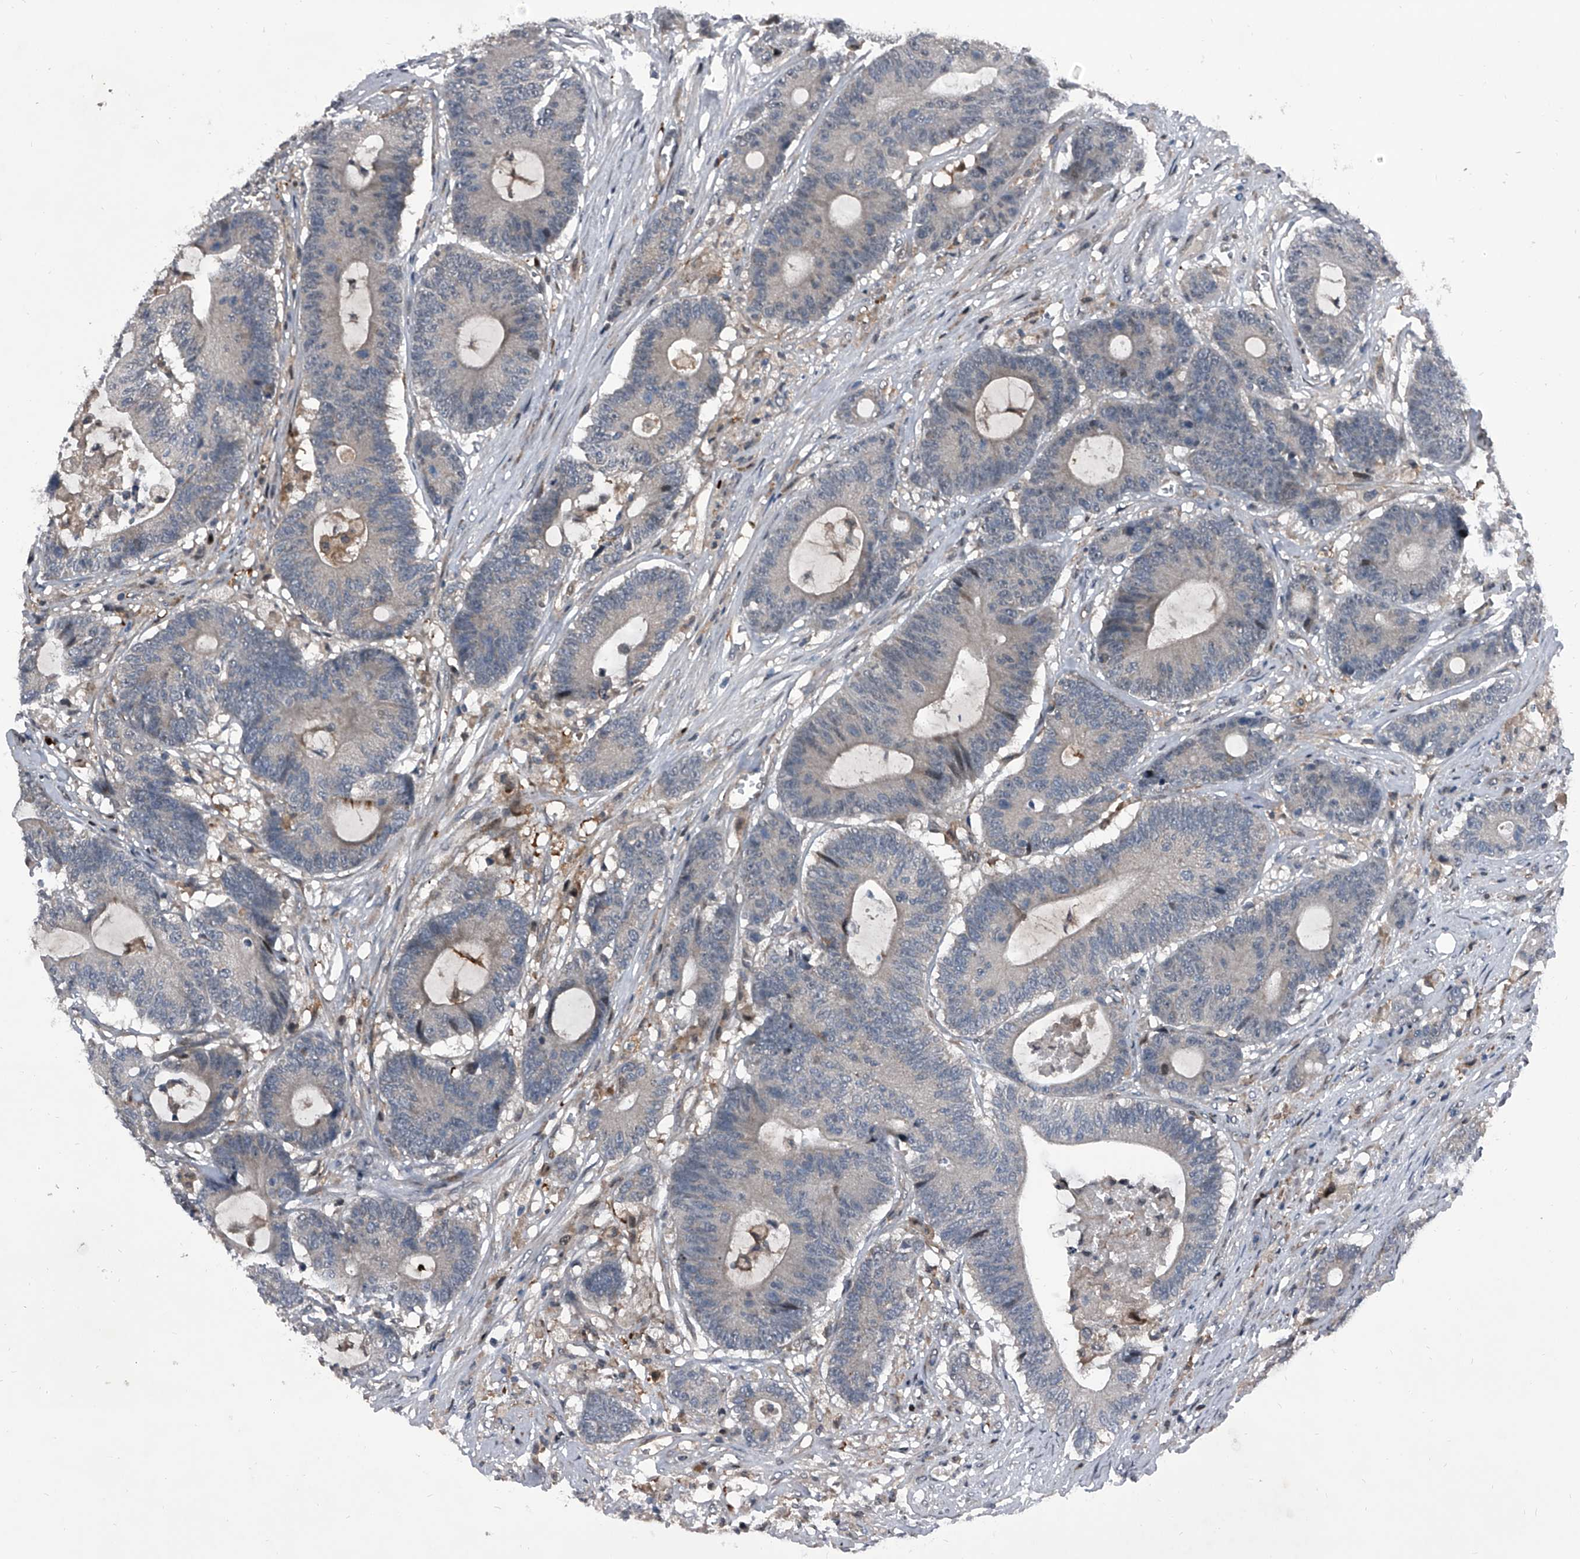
{"staining": {"intensity": "negative", "quantity": "none", "location": "none"}, "tissue": "colorectal cancer", "cell_type": "Tumor cells", "image_type": "cancer", "snomed": [{"axis": "morphology", "description": "Adenocarcinoma, NOS"}, {"axis": "topography", "description": "Colon"}], "caption": "Image shows no protein expression in tumor cells of colorectal cancer tissue.", "gene": "ELK4", "patient": {"sex": "female", "age": 84}}